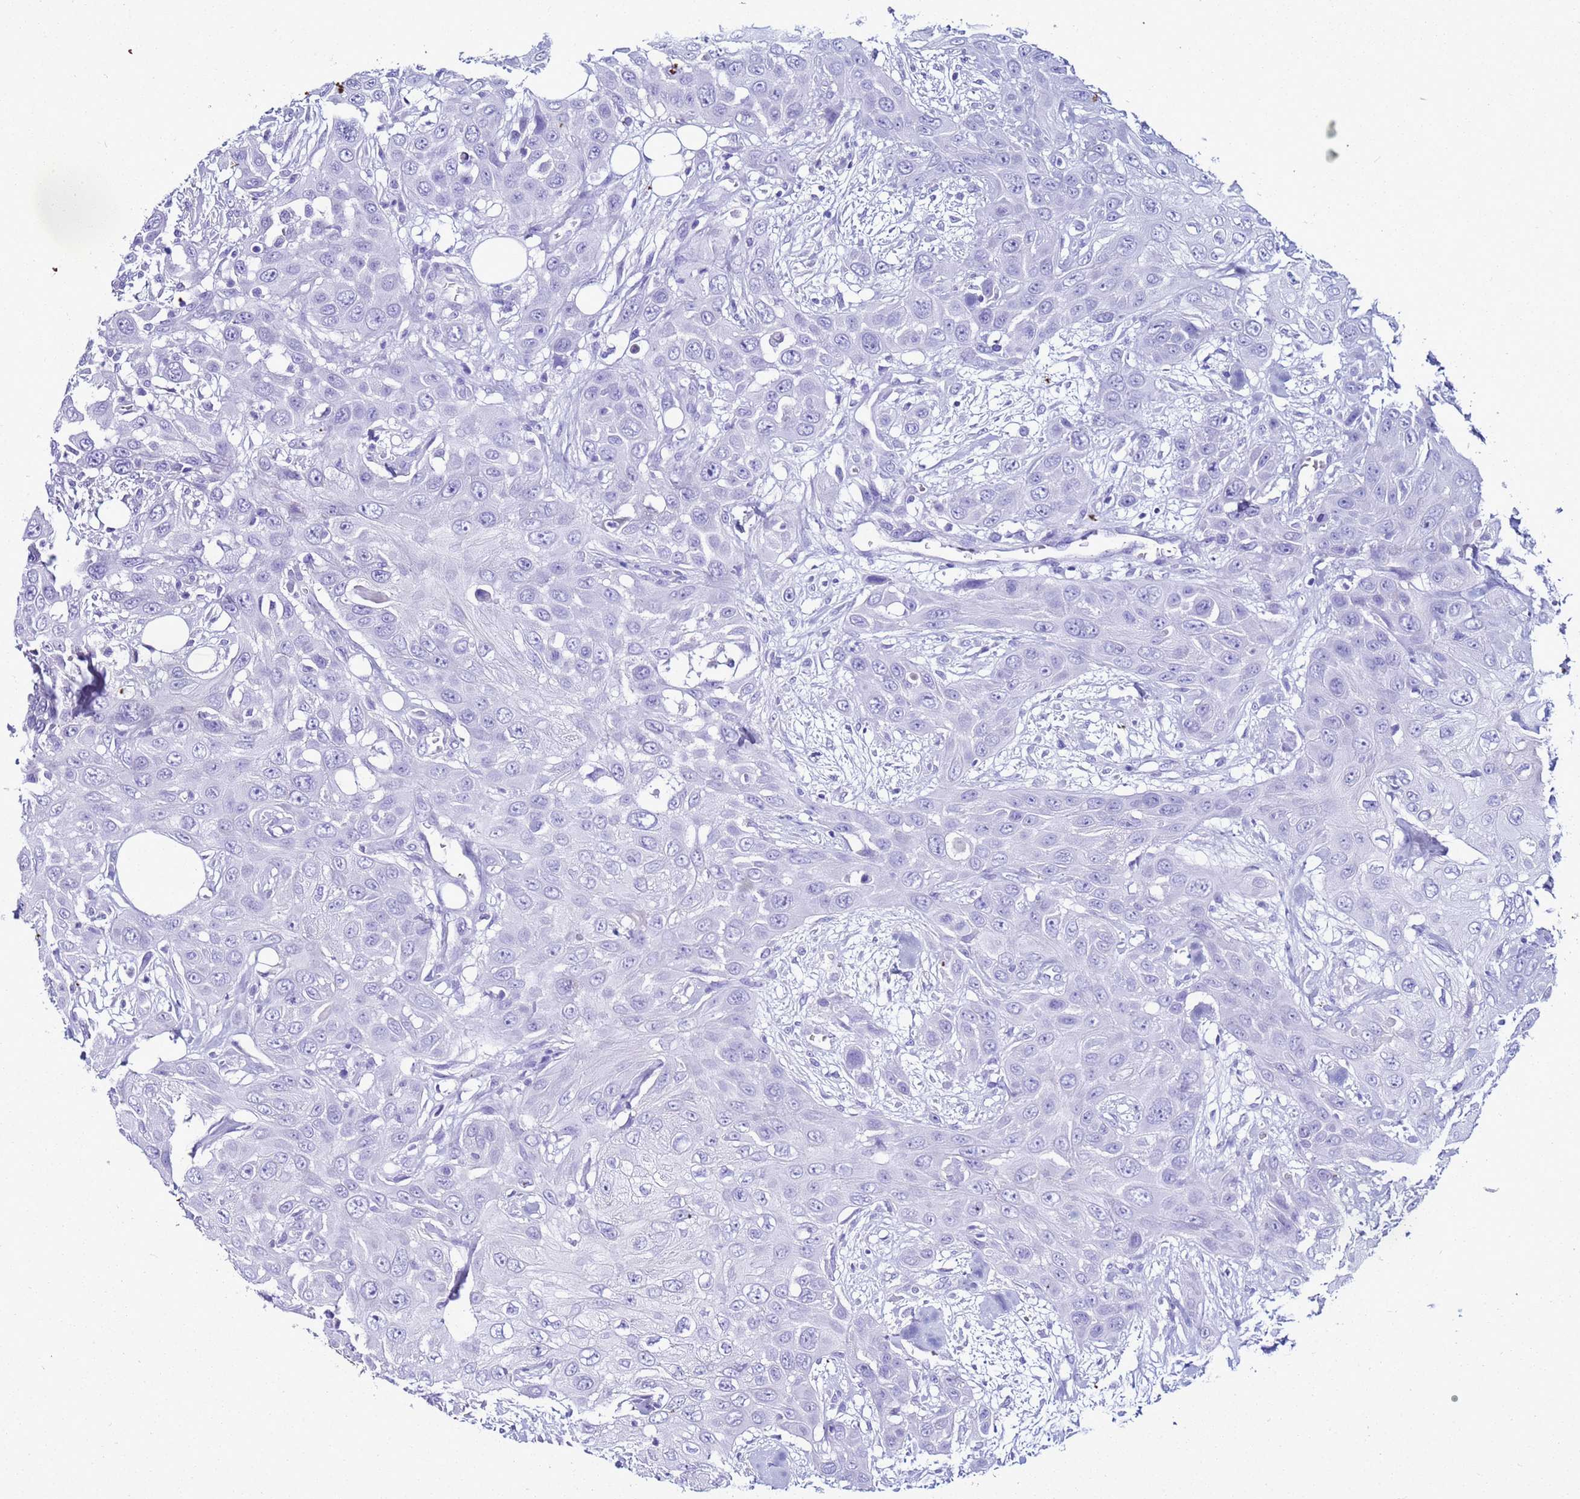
{"staining": {"intensity": "negative", "quantity": "none", "location": "none"}, "tissue": "head and neck cancer", "cell_type": "Tumor cells", "image_type": "cancer", "snomed": [{"axis": "morphology", "description": "Squamous cell carcinoma, NOS"}, {"axis": "topography", "description": "Head-Neck"}], "caption": "Immunohistochemistry micrograph of neoplastic tissue: head and neck squamous cell carcinoma stained with DAB (3,3'-diaminobenzidine) exhibits no significant protein staining in tumor cells.", "gene": "LCMT1", "patient": {"sex": "male", "age": 81}}